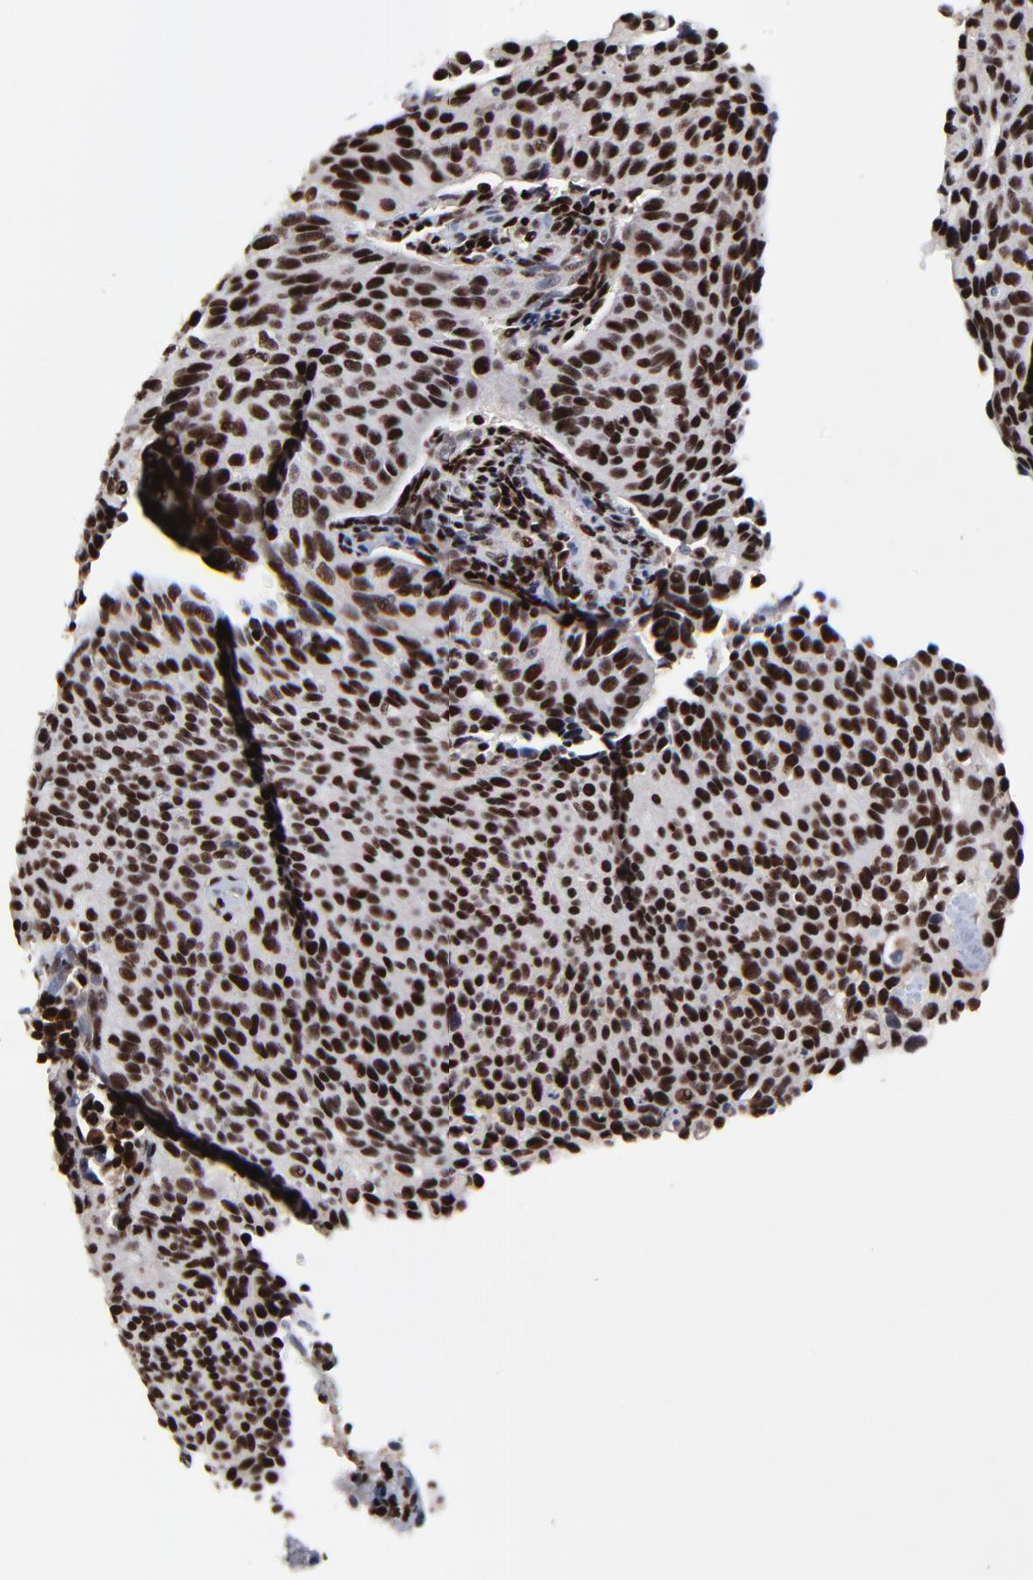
{"staining": {"intensity": "strong", "quantity": ">75%", "location": "nuclear"}, "tissue": "cervical cancer", "cell_type": "Tumor cells", "image_type": "cancer", "snomed": [{"axis": "morphology", "description": "Adenocarcinoma, NOS"}, {"axis": "topography", "description": "Cervix"}], "caption": "Cervical cancer (adenocarcinoma) tissue demonstrates strong nuclear expression in about >75% of tumor cells, visualized by immunohistochemistry.", "gene": "RBM22", "patient": {"sex": "female", "age": 29}}